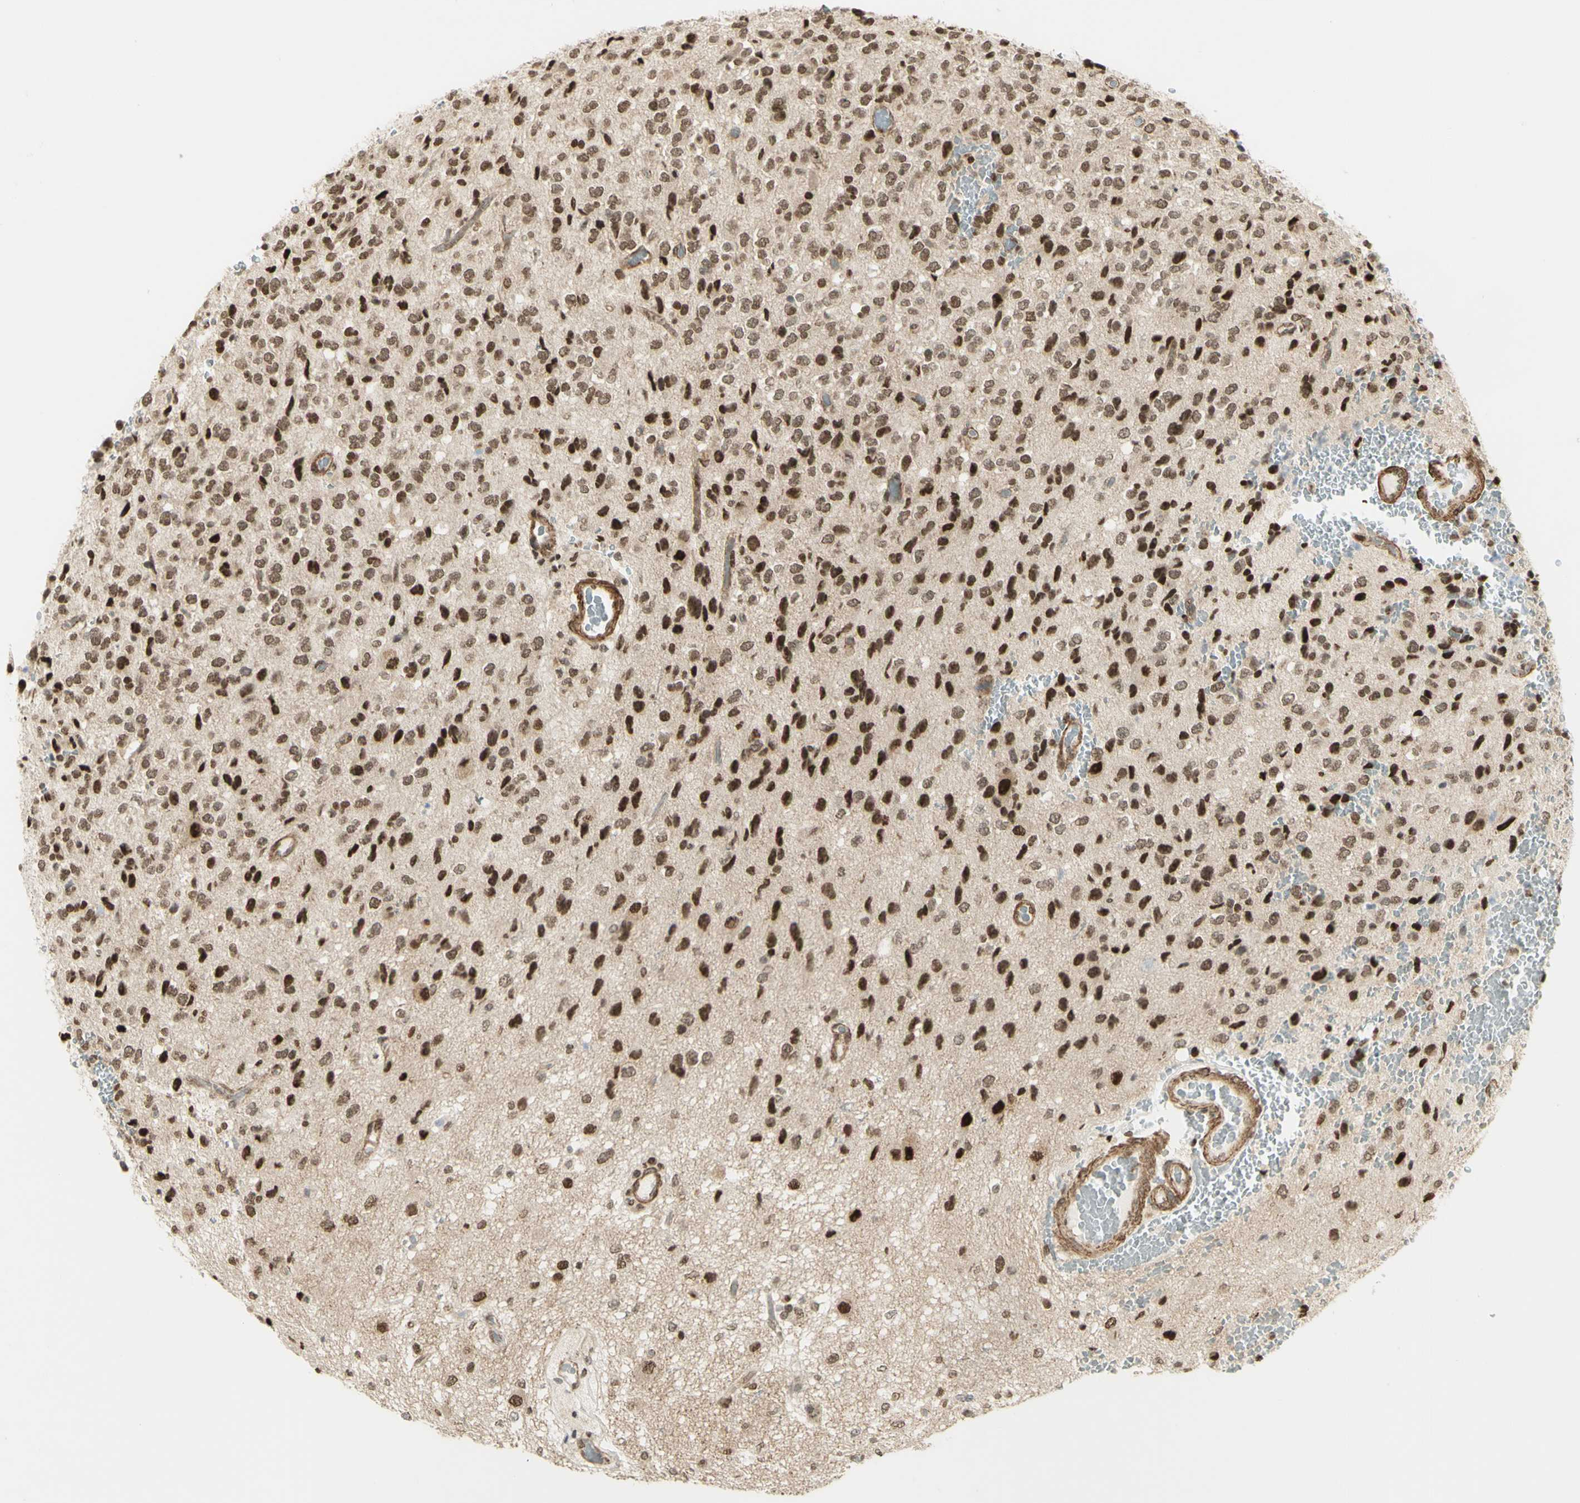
{"staining": {"intensity": "strong", "quantity": ">75%", "location": "nuclear"}, "tissue": "glioma", "cell_type": "Tumor cells", "image_type": "cancer", "snomed": [{"axis": "morphology", "description": "Glioma, malignant, High grade"}, {"axis": "topography", "description": "pancreas cauda"}], "caption": "Malignant glioma (high-grade) was stained to show a protein in brown. There is high levels of strong nuclear positivity in approximately >75% of tumor cells.", "gene": "ZMYM6", "patient": {"sex": "male", "age": 60}}